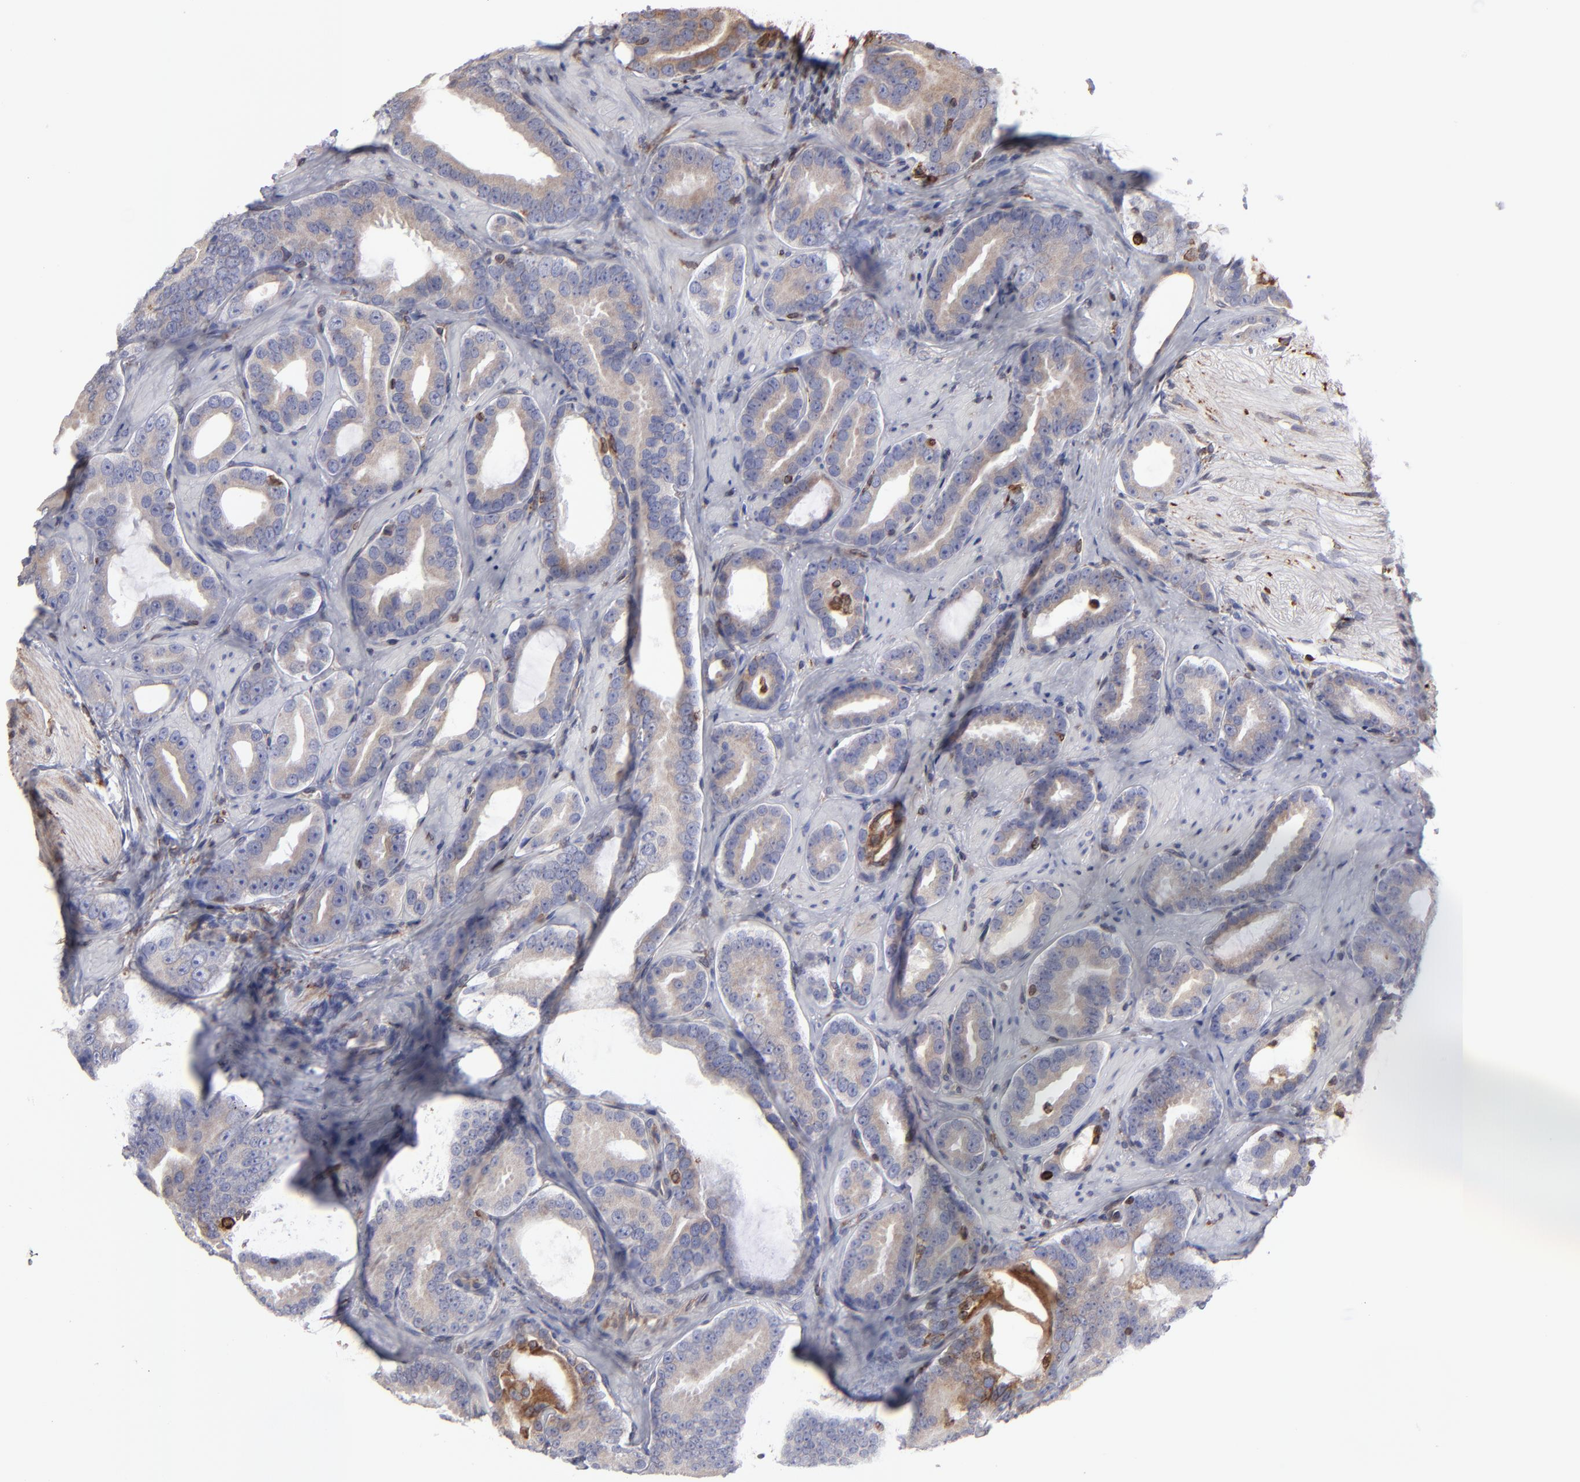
{"staining": {"intensity": "weak", "quantity": ">75%", "location": "cytoplasmic/membranous"}, "tissue": "prostate cancer", "cell_type": "Tumor cells", "image_type": "cancer", "snomed": [{"axis": "morphology", "description": "Adenocarcinoma, Low grade"}, {"axis": "topography", "description": "Prostate"}], "caption": "Protein expression analysis of prostate cancer (low-grade adenocarcinoma) demonstrates weak cytoplasmic/membranous expression in about >75% of tumor cells.", "gene": "TMX1", "patient": {"sex": "male", "age": 59}}